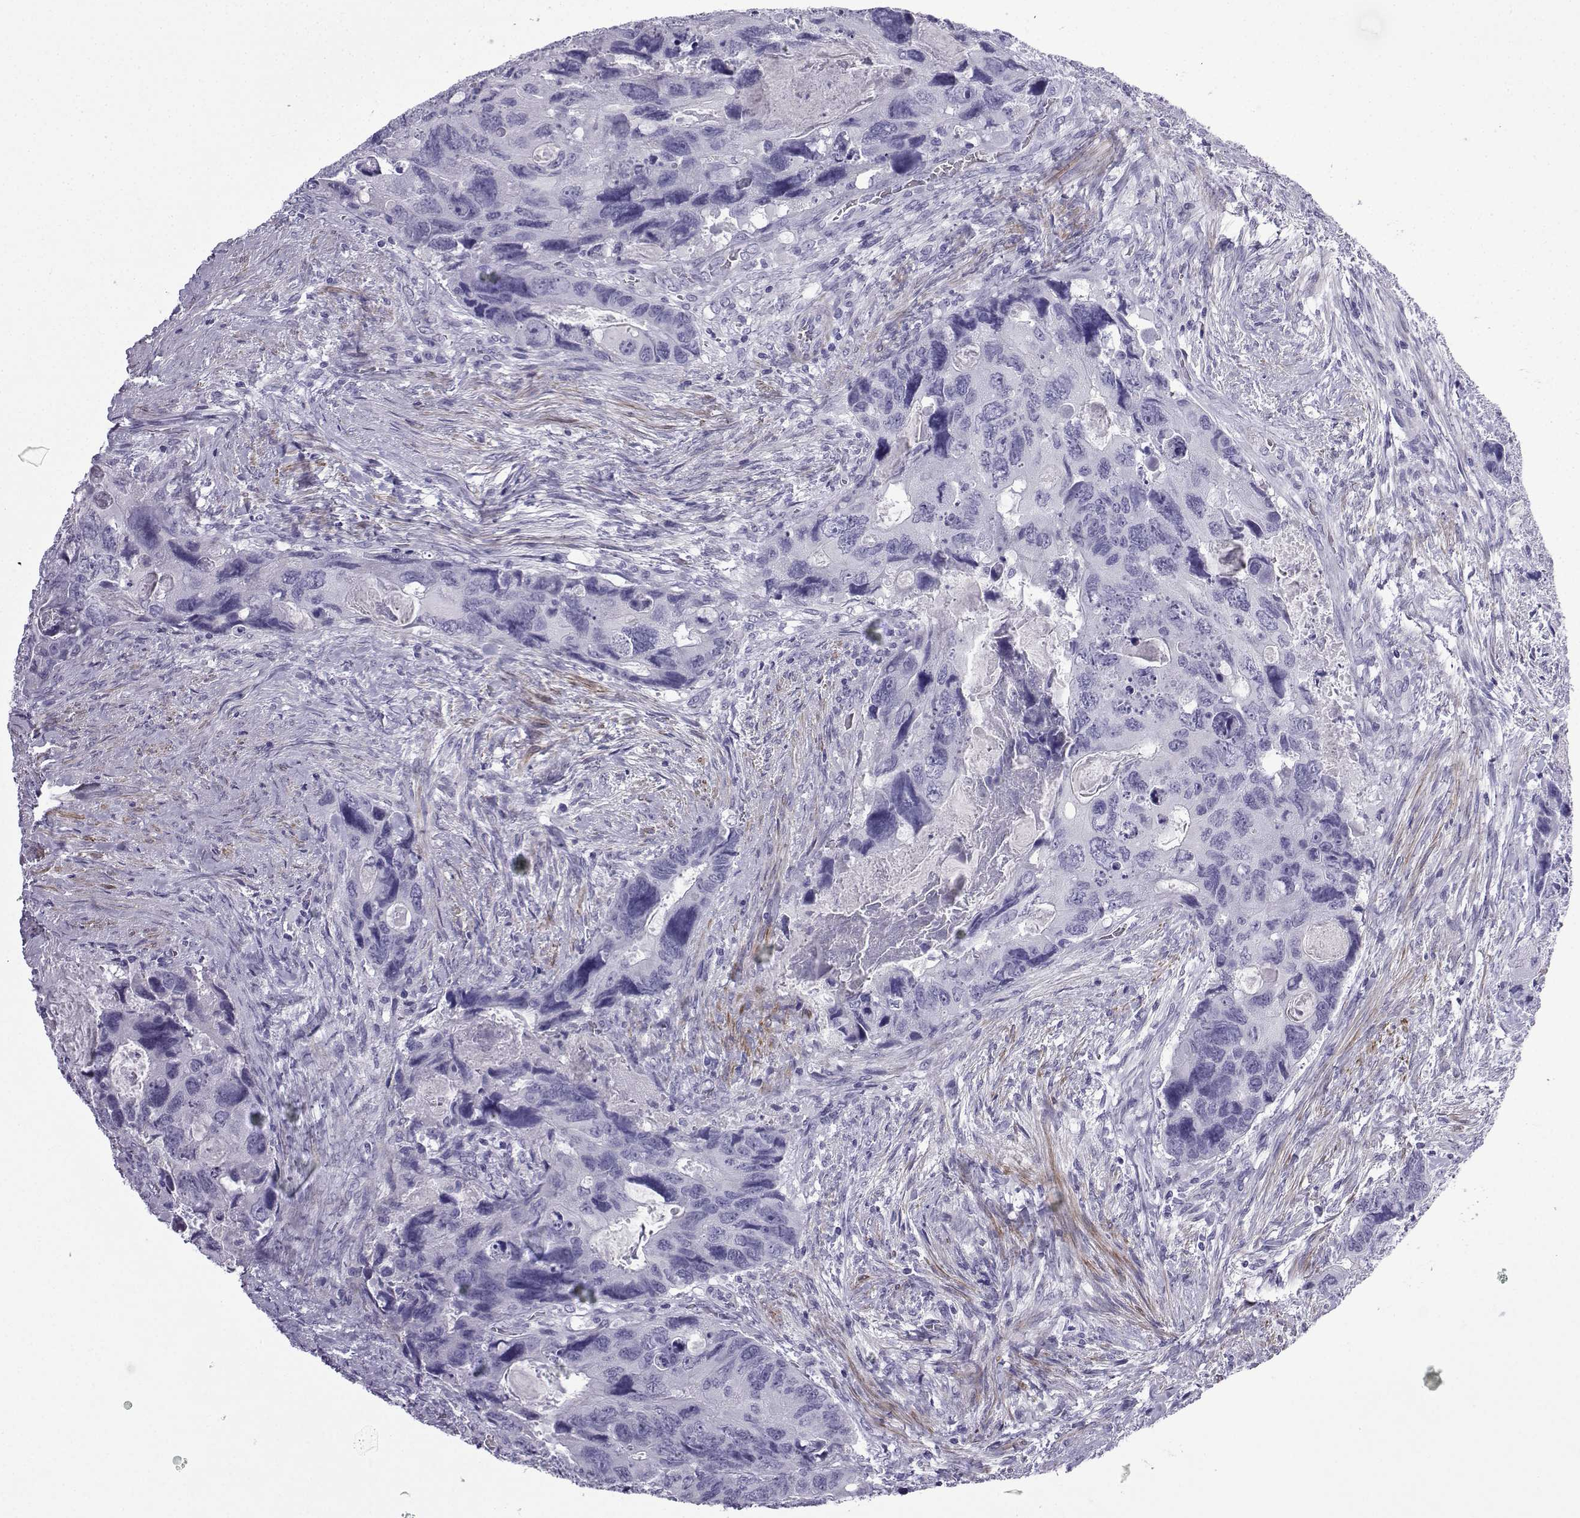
{"staining": {"intensity": "negative", "quantity": "none", "location": "none"}, "tissue": "colorectal cancer", "cell_type": "Tumor cells", "image_type": "cancer", "snomed": [{"axis": "morphology", "description": "Adenocarcinoma, NOS"}, {"axis": "topography", "description": "Rectum"}], "caption": "The immunohistochemistry (IHC) micrograph has no significant positivity in tumor cells of colorectal cancer tissue.", "gene": "KCNF1", "patient": {"sex": "male", "age": 62}}